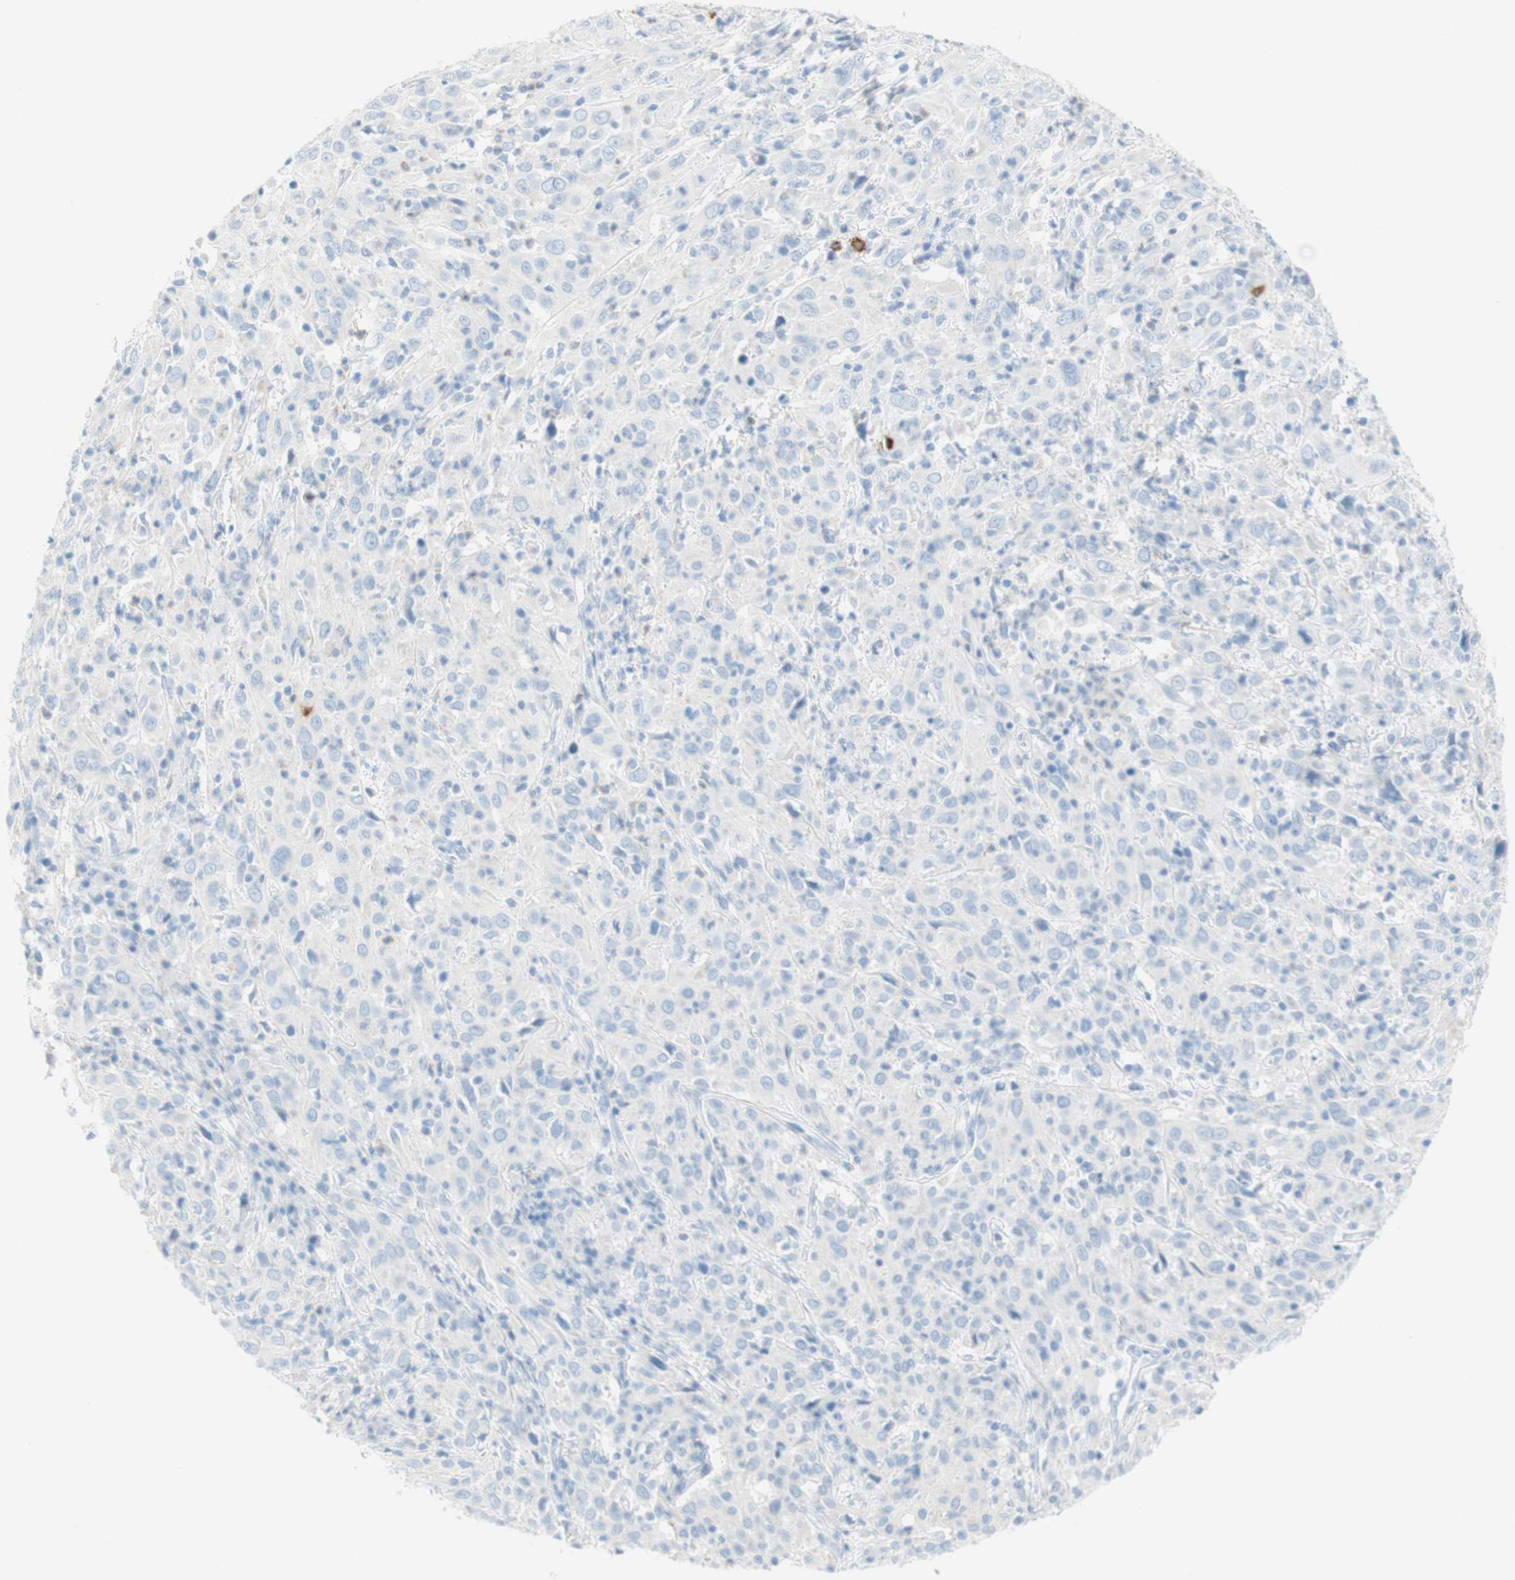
{"staining": {"intensity": "negative", "quantity": "none", "location": "none"}, "tissue": "cervical cancer", "cell_type": "Tumor cells", "image_type": "cancer", "snomed": [{"axis": "morphology", "description": "Squamous cell carcinoma, NOS"}, {"axis": "topography", "description": "Cervix"}], "caption": "DAB immunohistochemical staining of human cervical cancer (squamous cell carcinoma) displays no significant staining in tumor cells.", "gene": "CEACAM1", "patient": {"sex": "female", "age": 46}}